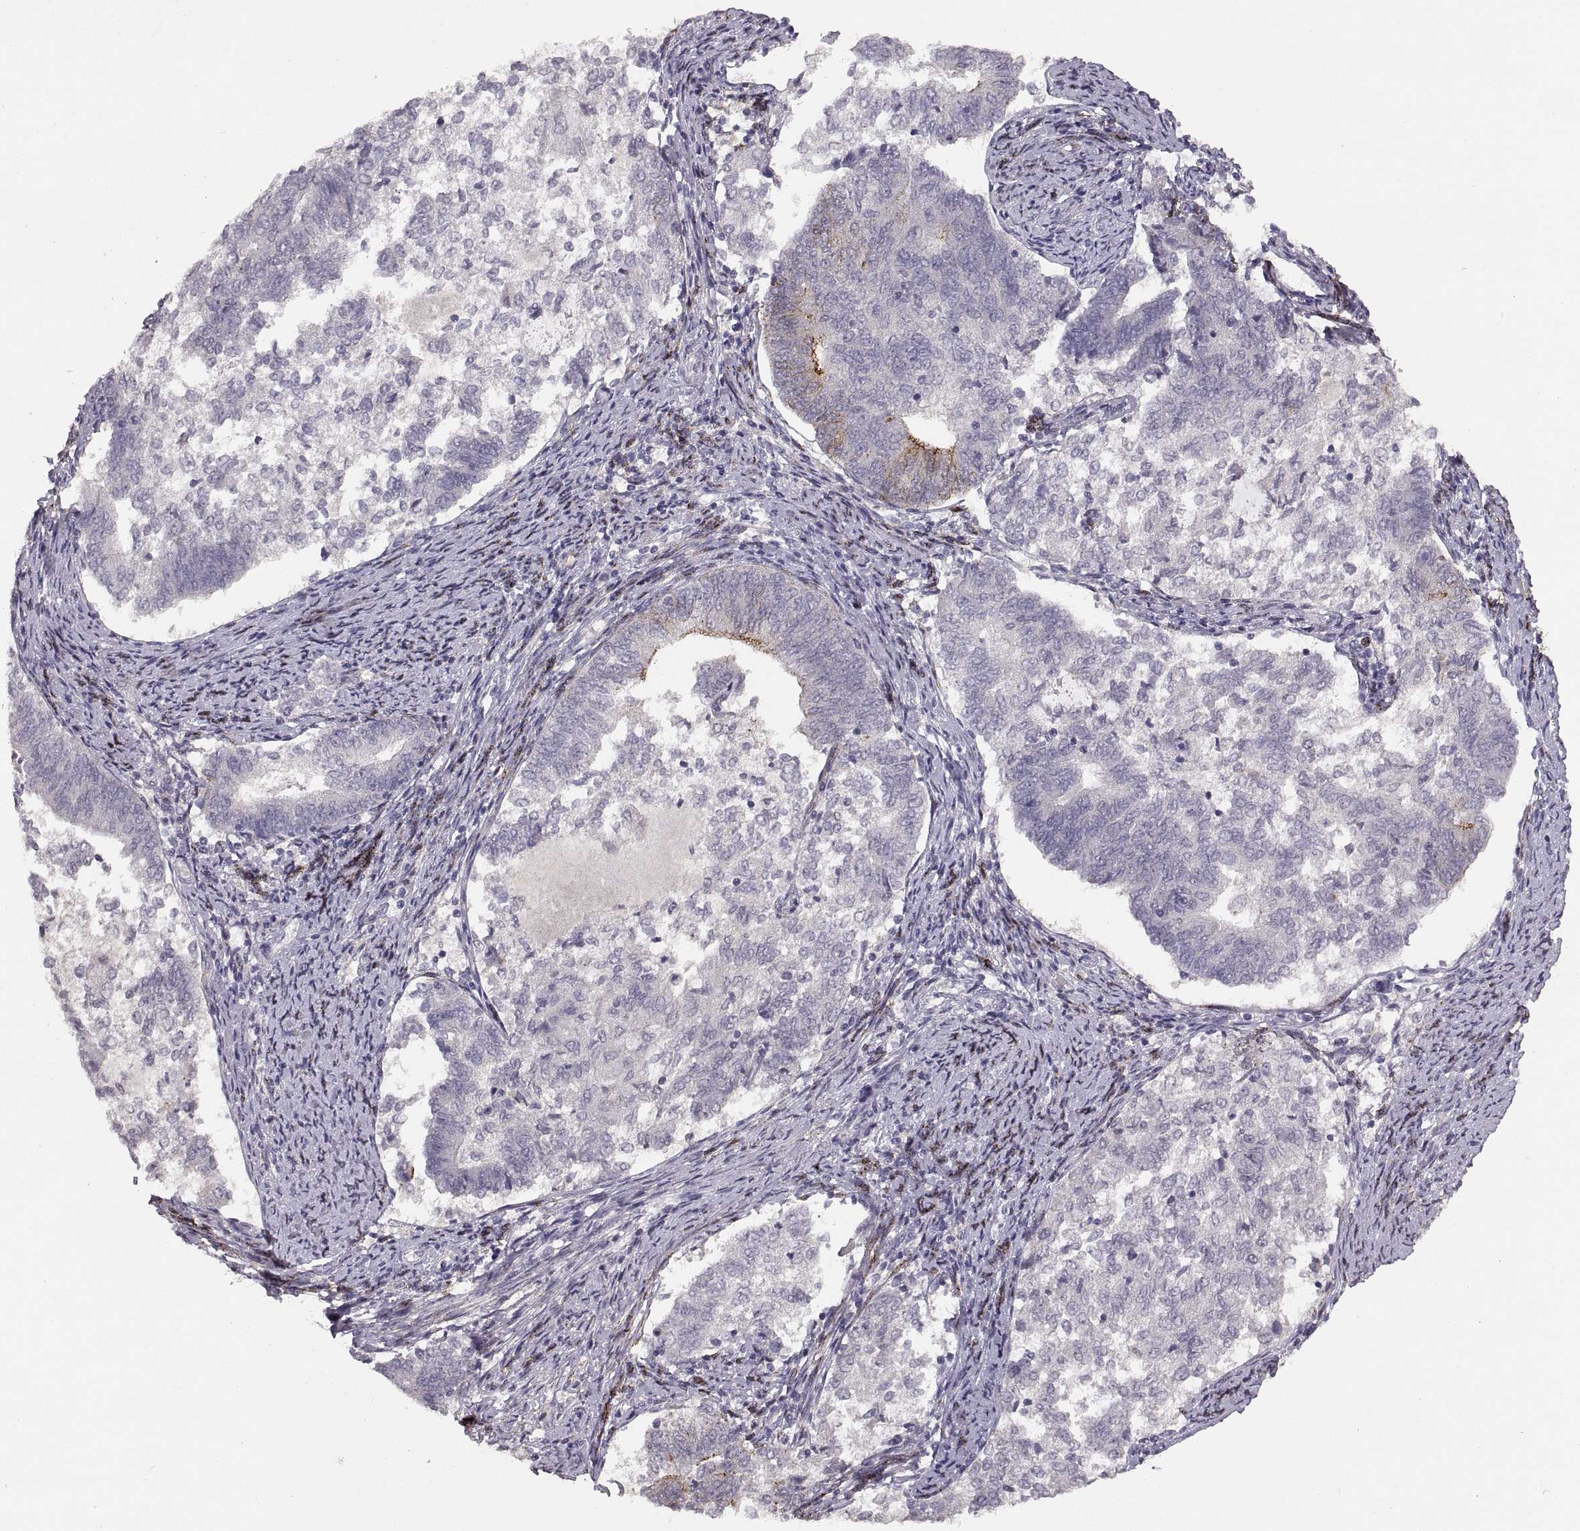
{"staining": {"intensity": "strong", "quantity": "<25%", "location": "cytoplasmic/membranous"}, "tissue": "endometrial cancer", "cell_type": "Tumor cells", "image_type": "cancer", "snomed": [{"axis": "morphology", "description": "Adenocarcinoma, NOS"}, {"axis": "topography", "description": "Endometrium"}], "caption": "IHC (DAB) staining of human endometrial cancer demonstrates strong cytoplasmic/membranous protein staining in about <25% of tumor cells.", "gene": "CDH2", "patient": {"sex": "female", "age": 65}}